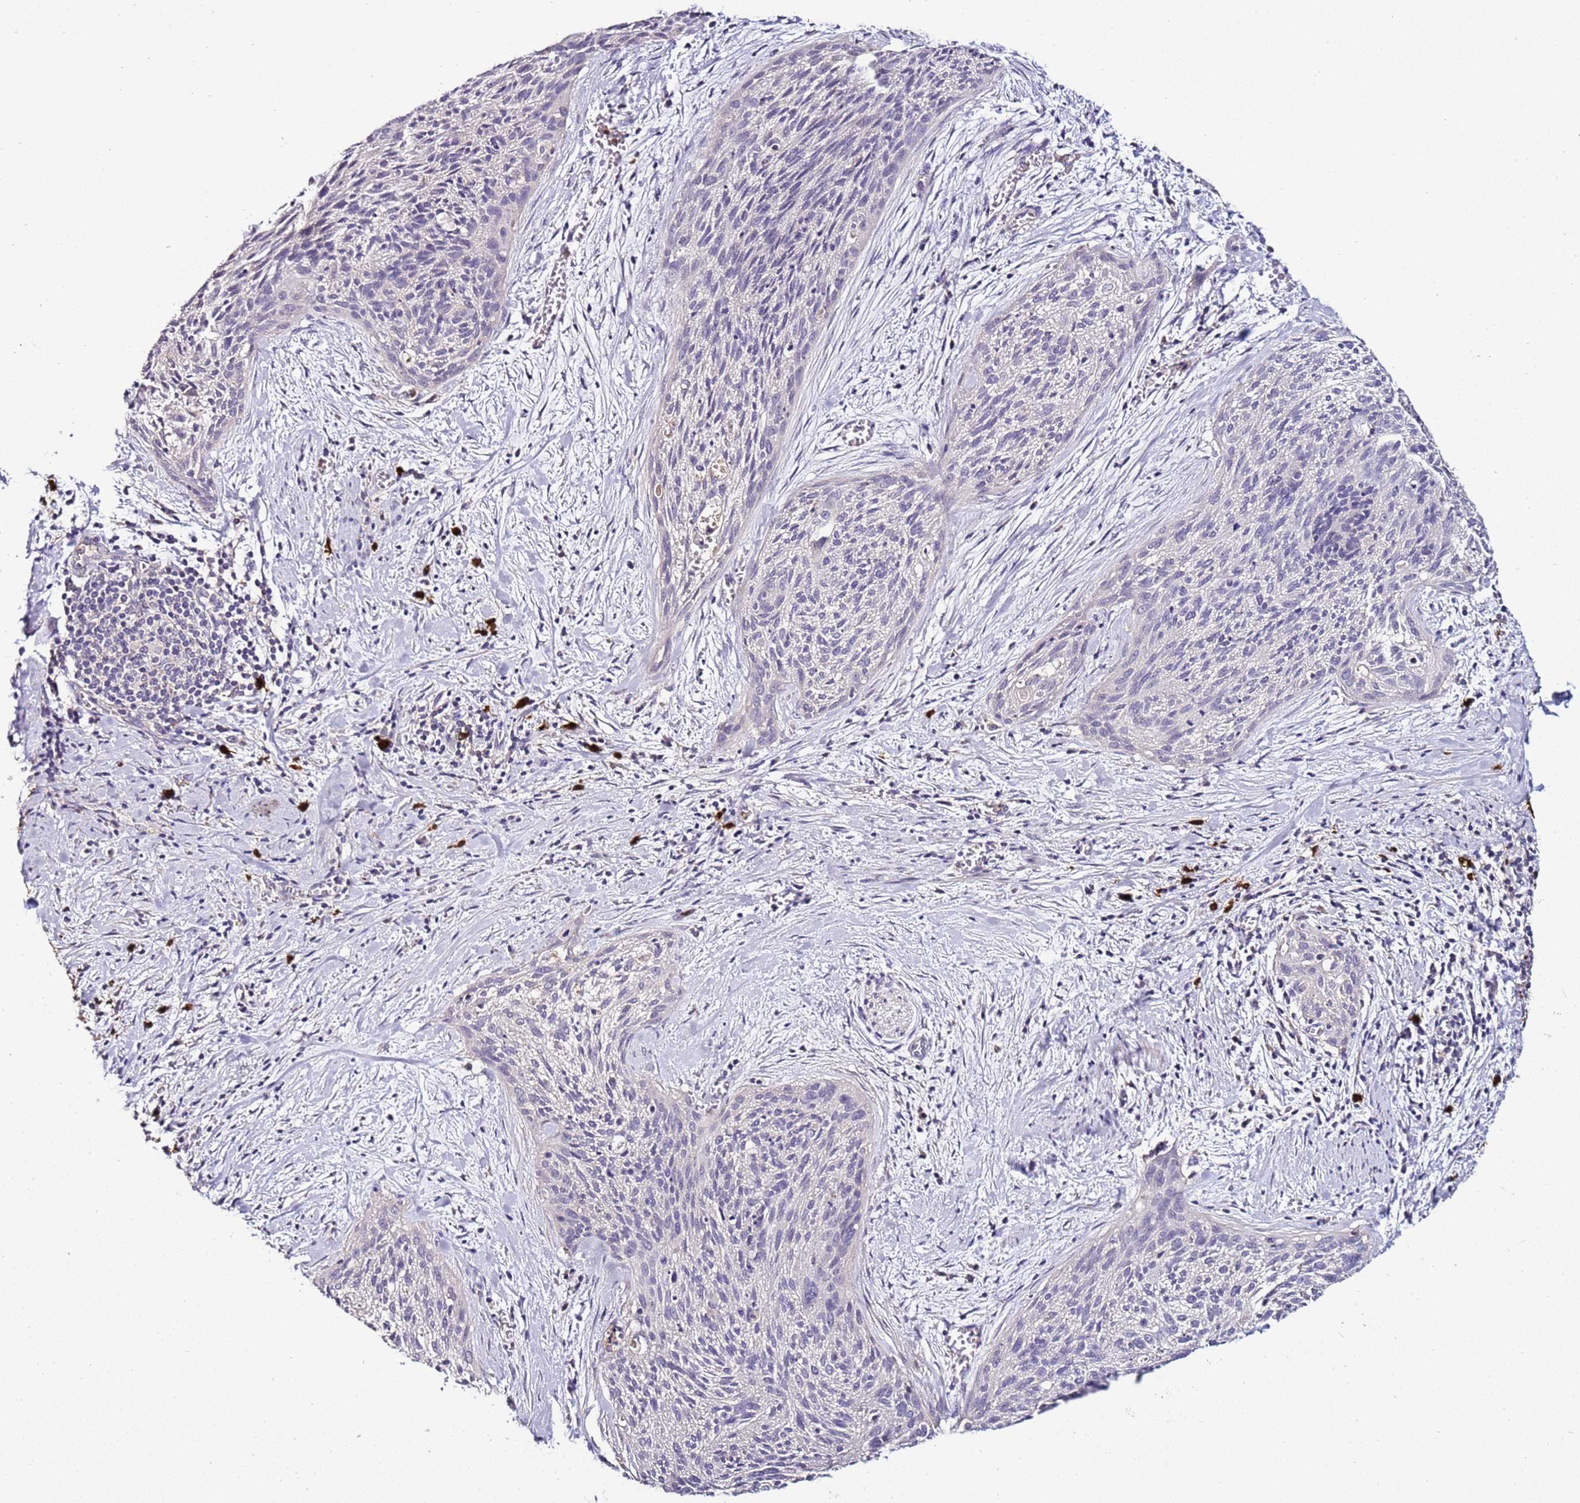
{"staining": {"intensity": "negative", "quantity": "none", "location": "none"}, "tissue": "cervical cancer", "cell_type": "Tumor cells", "image_type": "cancer", "snomed": [{"axis": "morphology", "description": "Squamous cell carcinoma, NOS"}, {"axis": "topography", "description": "Cervix"}], "caption": "Immunohistochemistry histopathology image of human cervical squamous cell carcinoma stained for a protein (brown), which demonstrates no expression in tumor cells.", "gene": "IL2RG", "patient": {"sex": "female", "age": 55}}